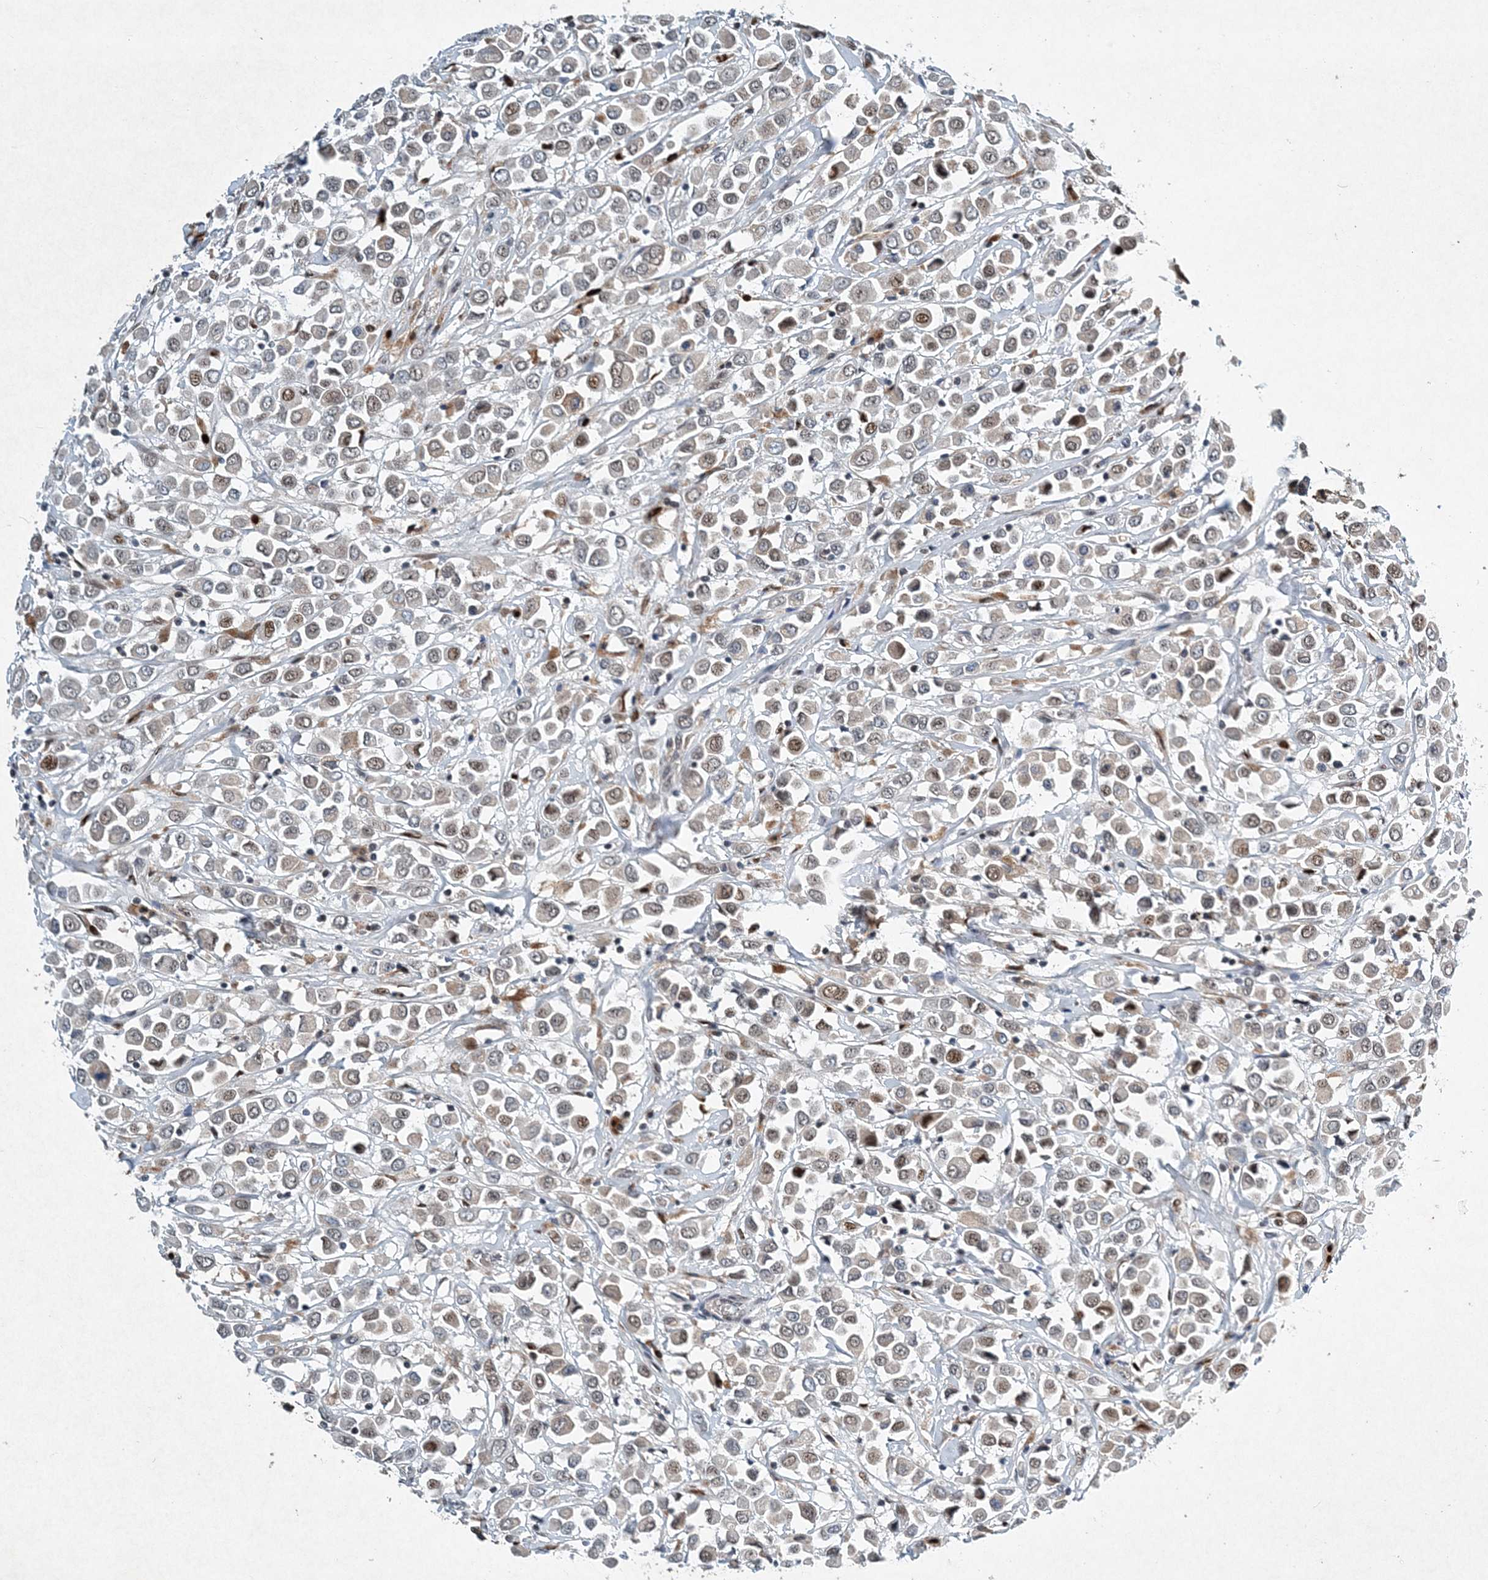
{"staining": {"intensity": "negative", "quantity": "none", "location": "none"}, "tissue": "breast cancer", "cell_type": "Tumor cells", "image_type": "cancer", "snomed": [{"axis": "morphology", "description": "Duct carcinoma"}, {"axis": "topography", "description": "Breast"}], "caption": "DAB immunohistochemical staining of human breast cancer shows no significant staining in tumor cells.", "gene": "KPNA4", "patient": {"sex": "female", "age": 61}}